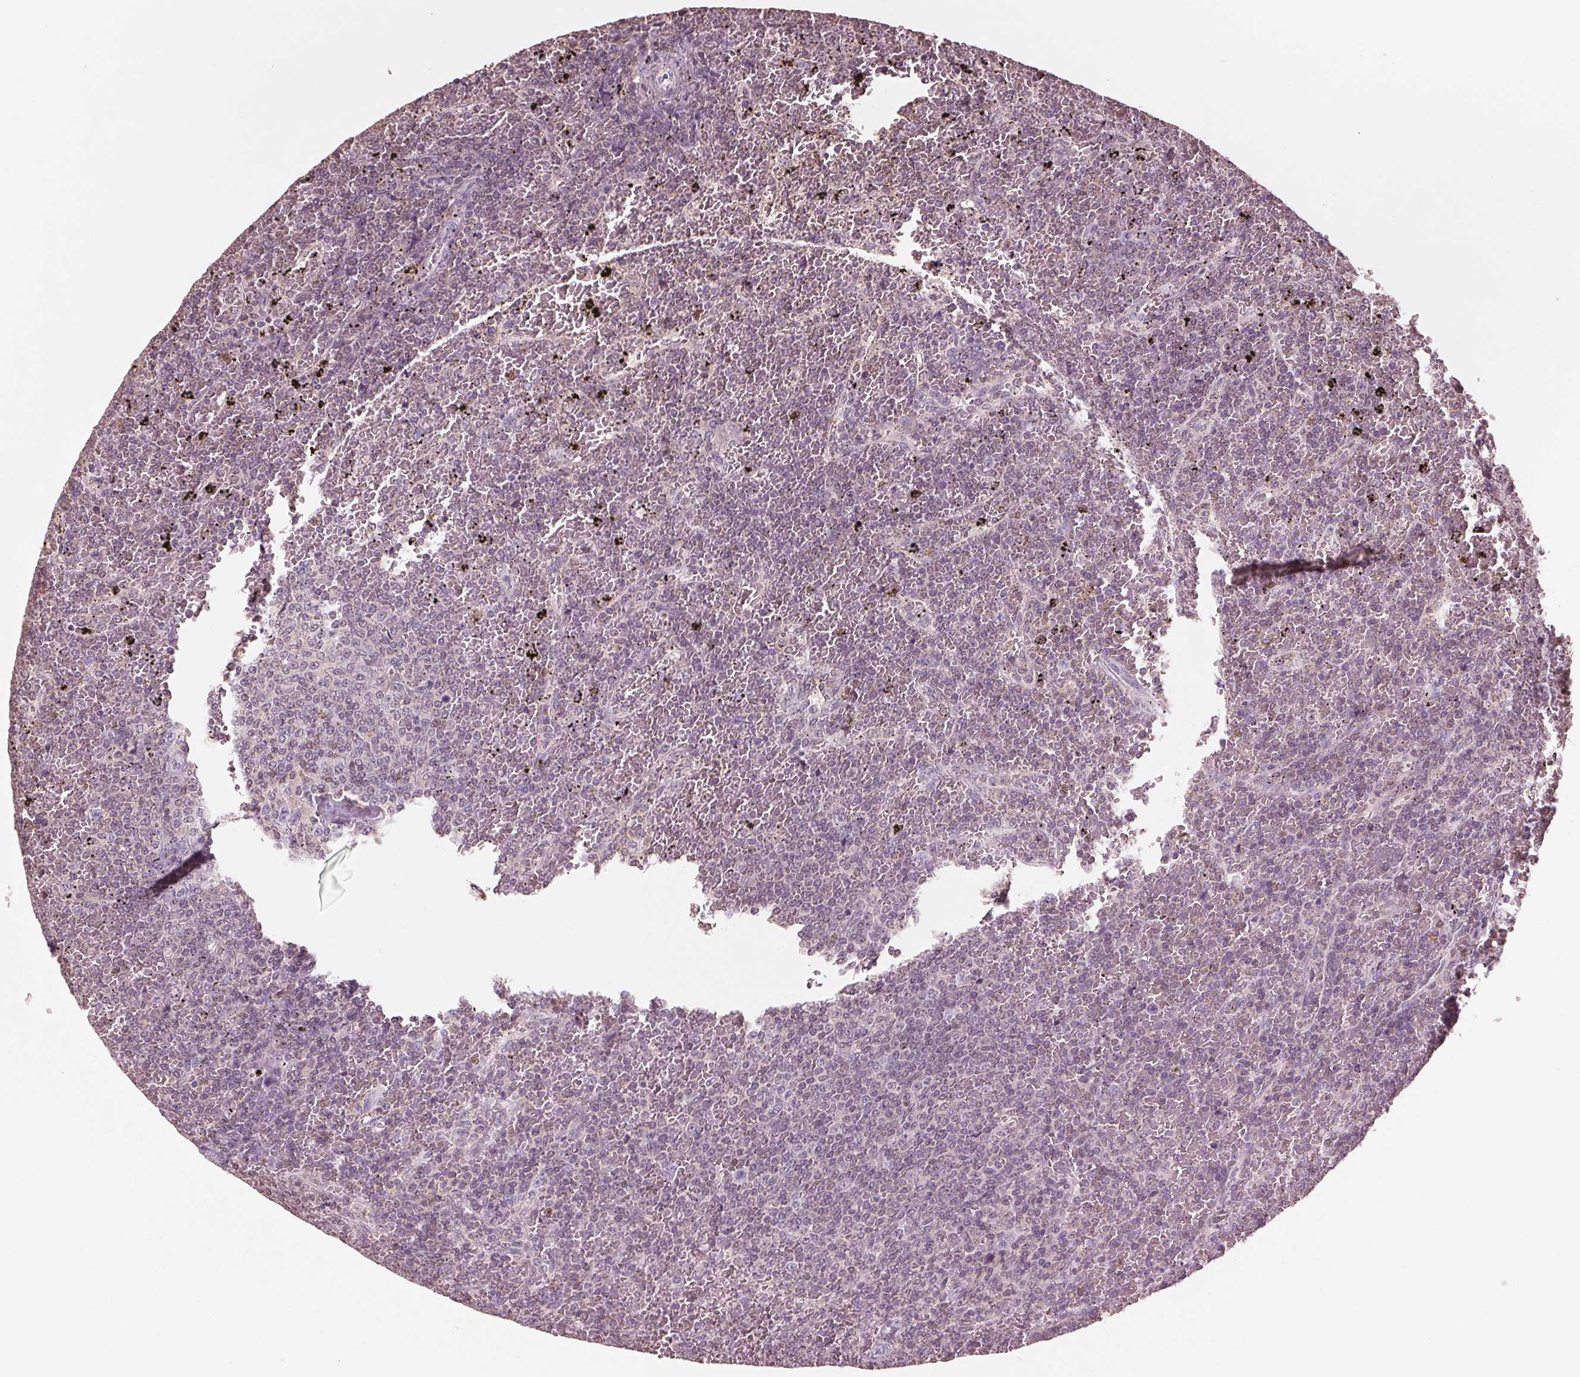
{"staining": {"intensity": "negative", "quantity": "none", "location": "none"}, "tissue": "lymphoma", "cell_type": "Tumor cells", "image_type": "cancer", "snomed": [{"axis": "morphology", "description": "Malignant lymphoma, non-Hodgkin's type, Low grade"}, {"axis": "topography", "description": "Spleen"}], "caption": "This is an immunohistochemistry (IHC) histopathology image of human low-grade malignant lymphoma, non-Hodgkin's type. There is no staining in tumor cells.", "gene": "BTLA", "patient": {"sex": "female", "age": 77}}